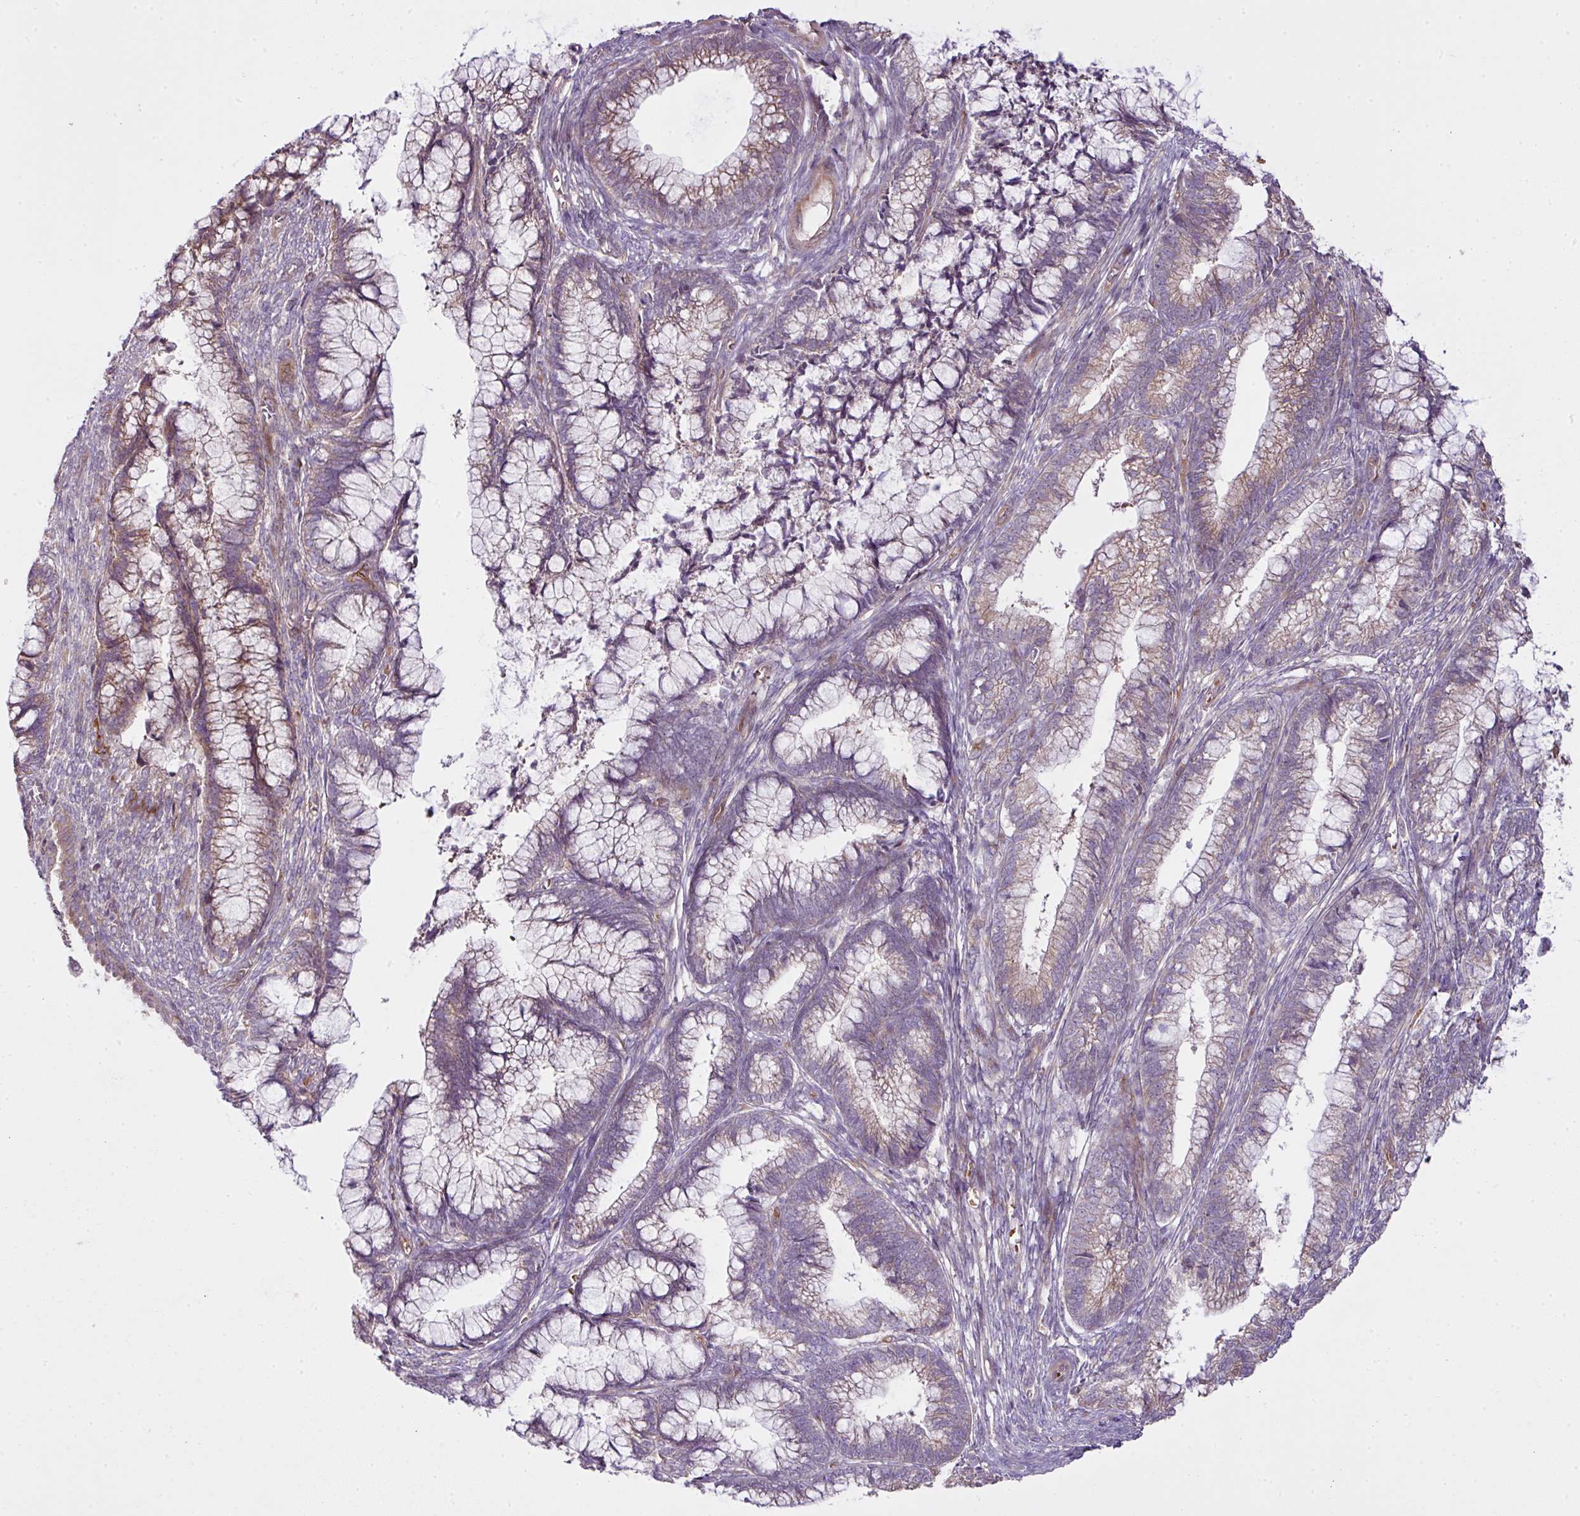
{"staining": {"intensity": "negative", "quantity": "none", "location": "none"}, "tissue": "cervical cancer", "cell_type": "Tumor cells", "image_type": "cancer", "snomed": [{"axis": "morphology", "description": "Adenocarcinoma, NOS"}, {"axis": "topography", "description": "Cervix"}], "caption": "An IHC image of cervical cancer (adenocarcinoma) is shown. There is no staining in tumor cells of cervical cancer (adenocarcinoma).", "gene": "COX18", "patient": {"sex": "female", "age": 44}}